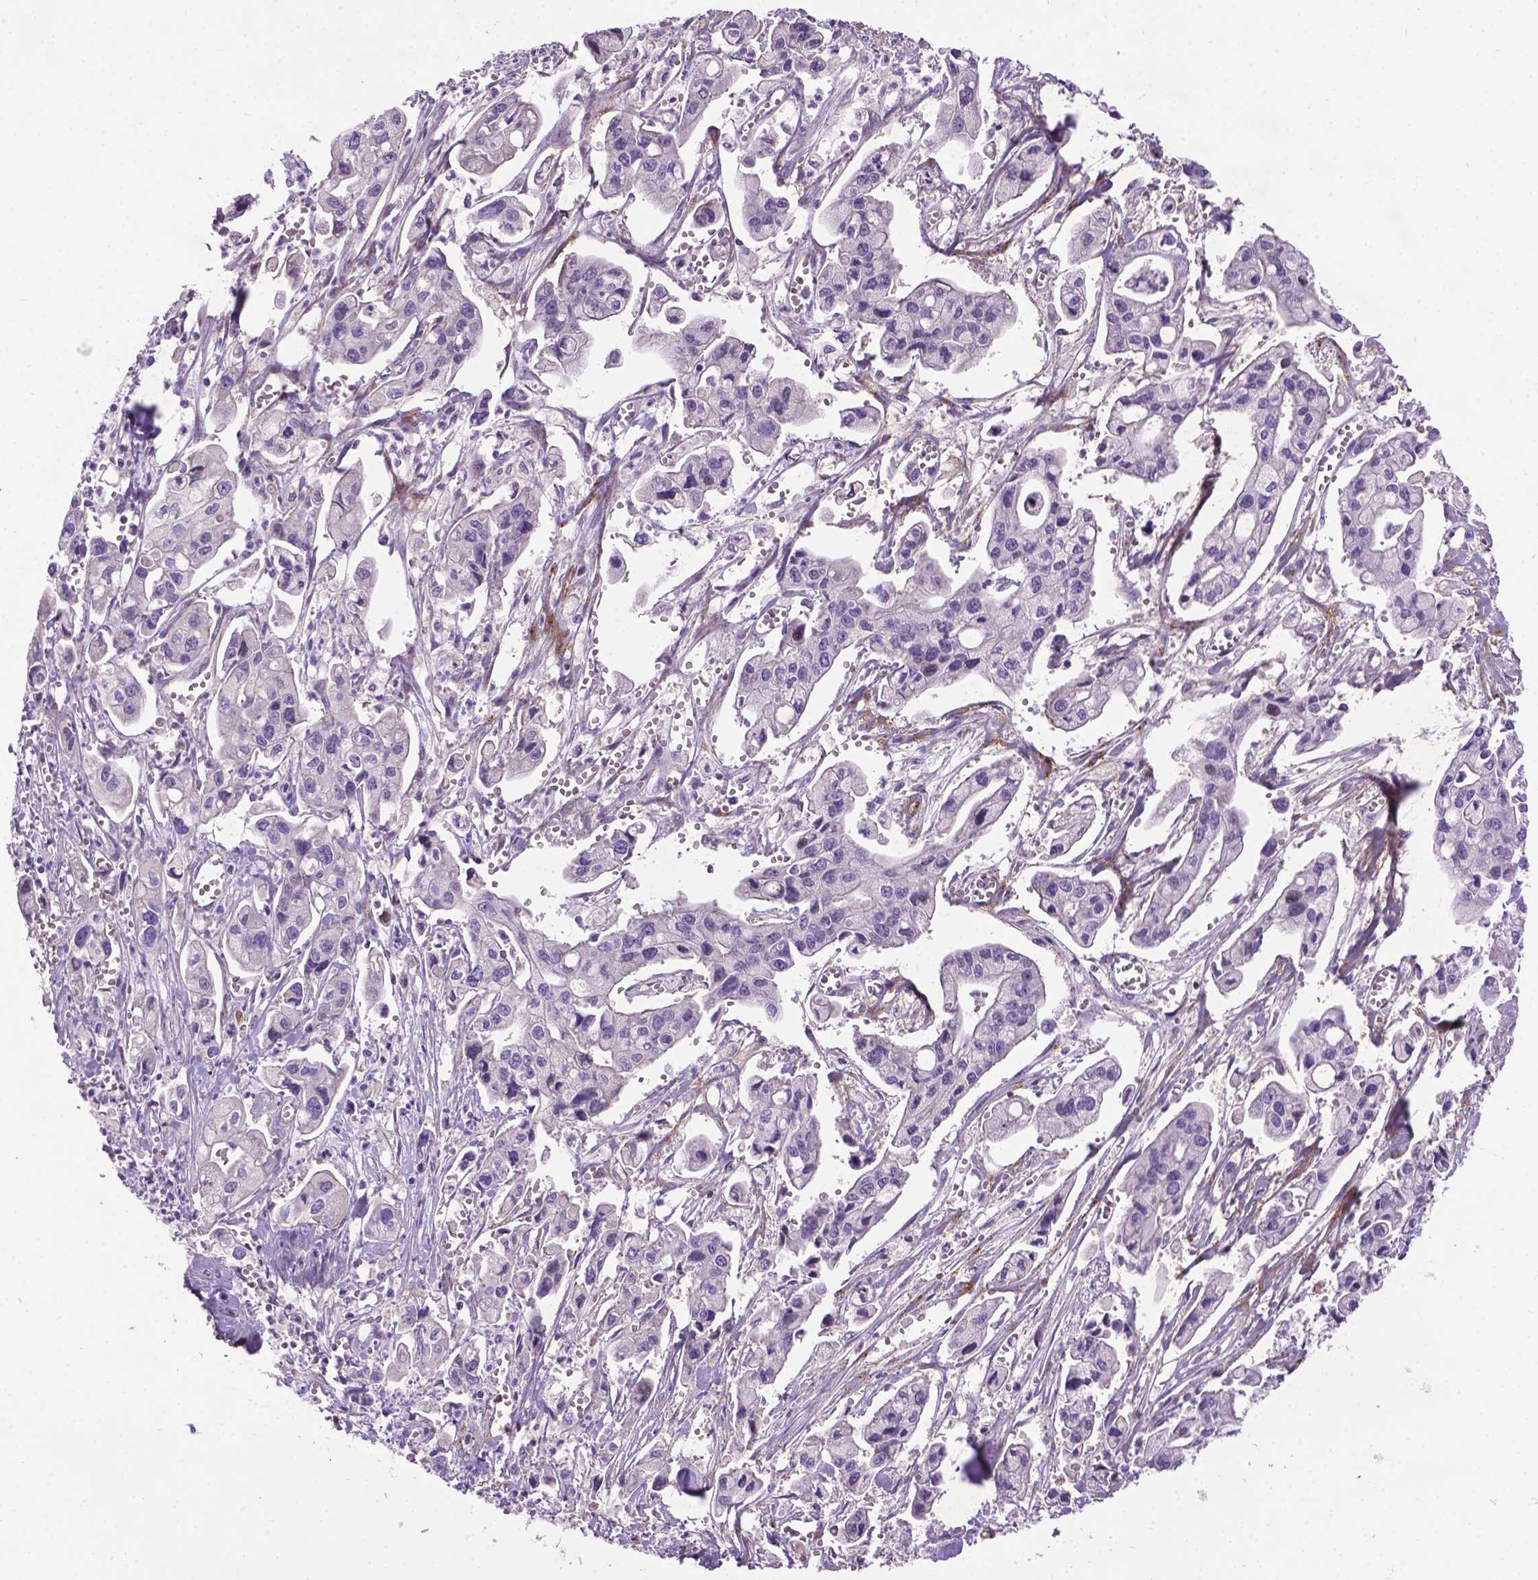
{"staining": {"intensity": "negative", "quantity": "none", "location": "none"}, "tissue": "pancreatic cancer", "cell_type": "Tumor cells", "image_type": "cancer", "snomed": [{"axis": "morphology", "description": "Adenocarcinoma, NOS"}, {"axis": "topography", "description": "Pancreas"}], "caption": "A high-resolution image shows immunohistochemistry (IHC) staining of pancreatic cancer, which reveals no significant positivity in tumor cells. (DAB immunohistochemistry with hematoxylin counter stain).", "gene": "CCER2", "patient": {"sex": "male", "age": 70}}